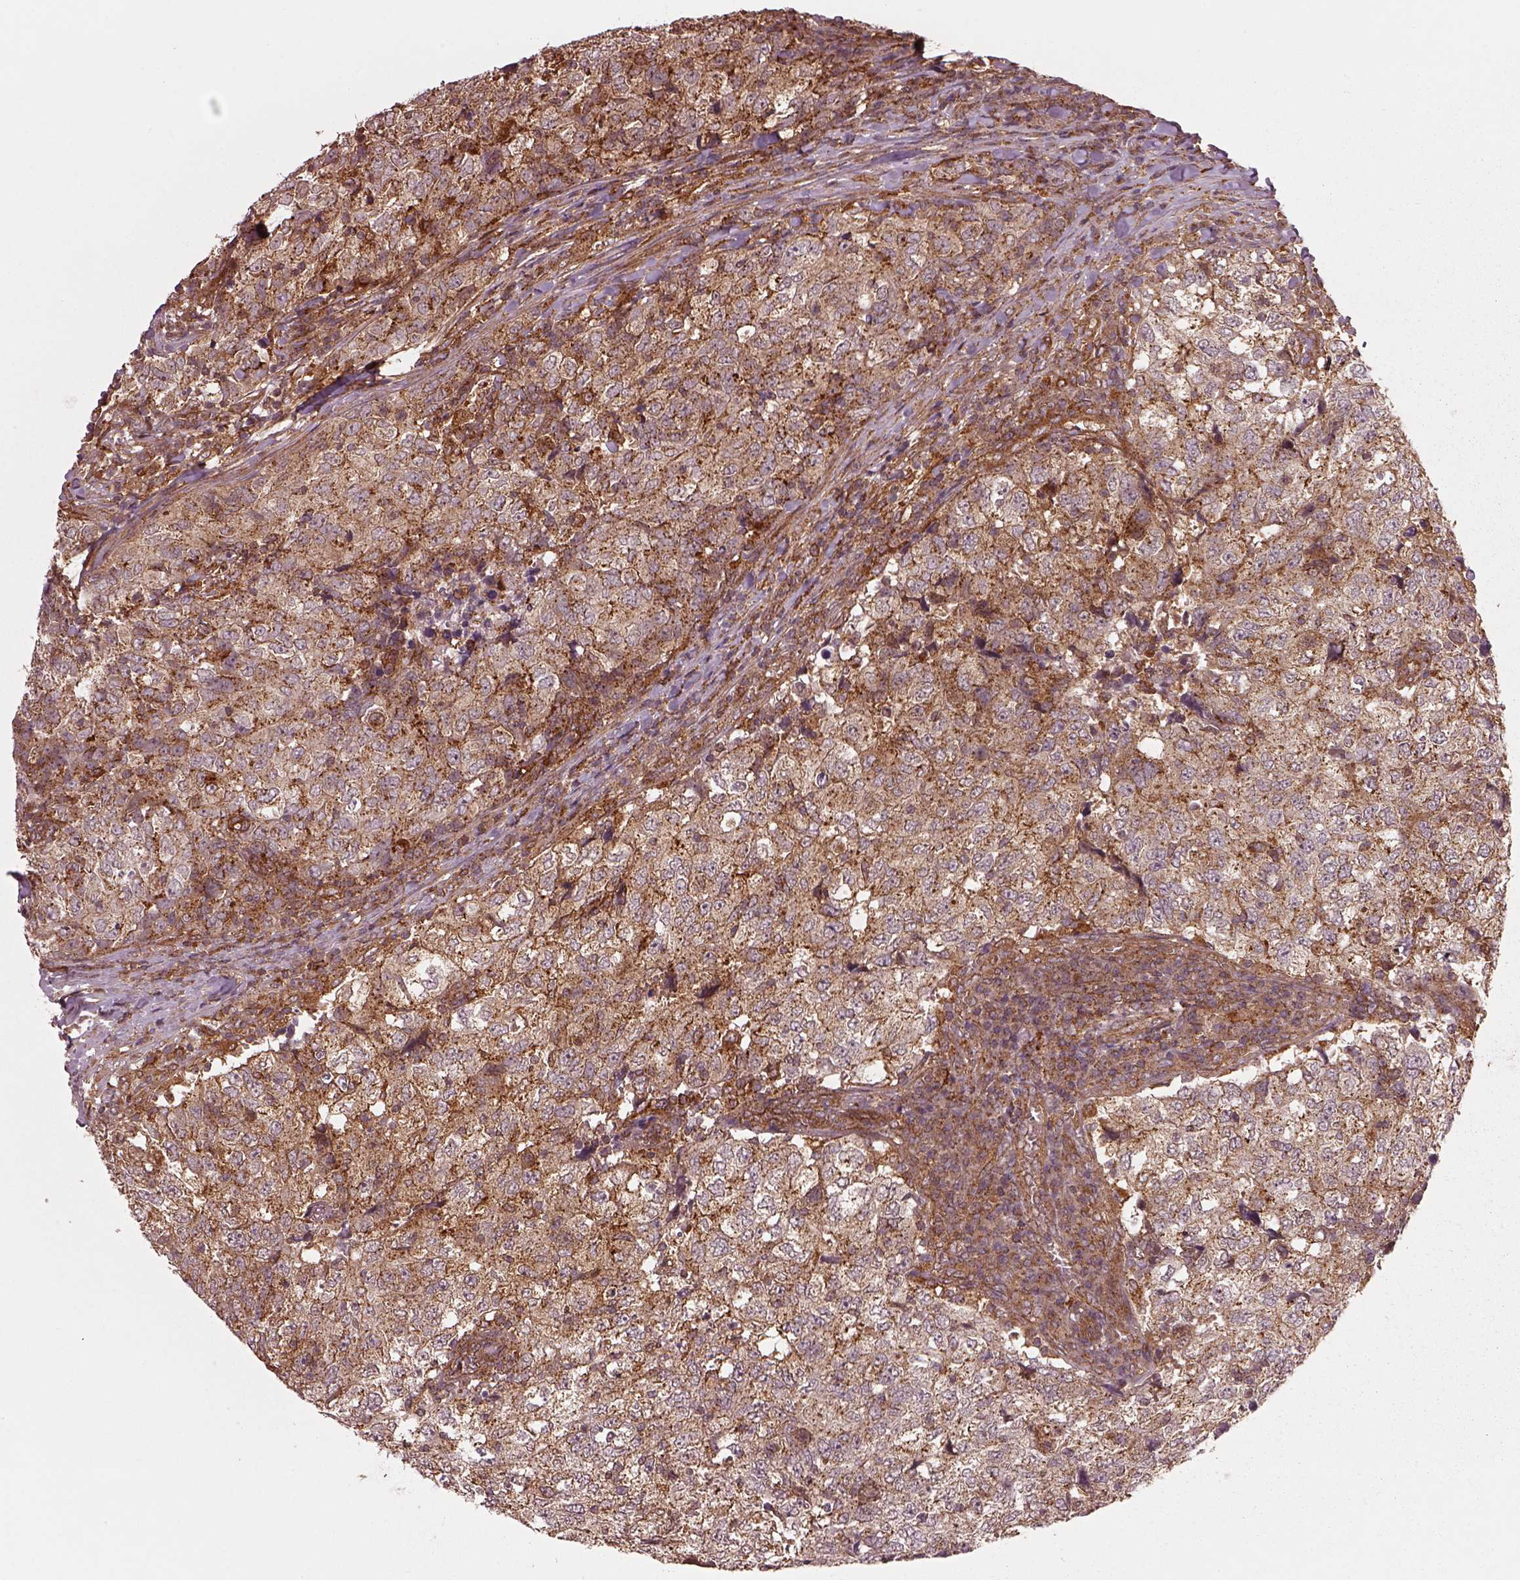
{"staining": {"intensity": "strong", "quantity": "<25%", "location": "cytoplasmic/membranous"}, "tissue": "breast cancer", "cell_type": "Tumor cells", "image_type": "cancer", "snomed": [{"axis": "morphology", "description": "Duct carcinoma"}, {"axis": "topography", "description": "Breast"}], "caption": "Protein staining by immunohistochemistry (IHC) demonstrates strong cytoplasmic/membranous positivity in about <25% of tumor cells in breast invasive ductal carcinoma.", "gene": "WASHC2A", "patient": {"sex": "female", "age": 30}}